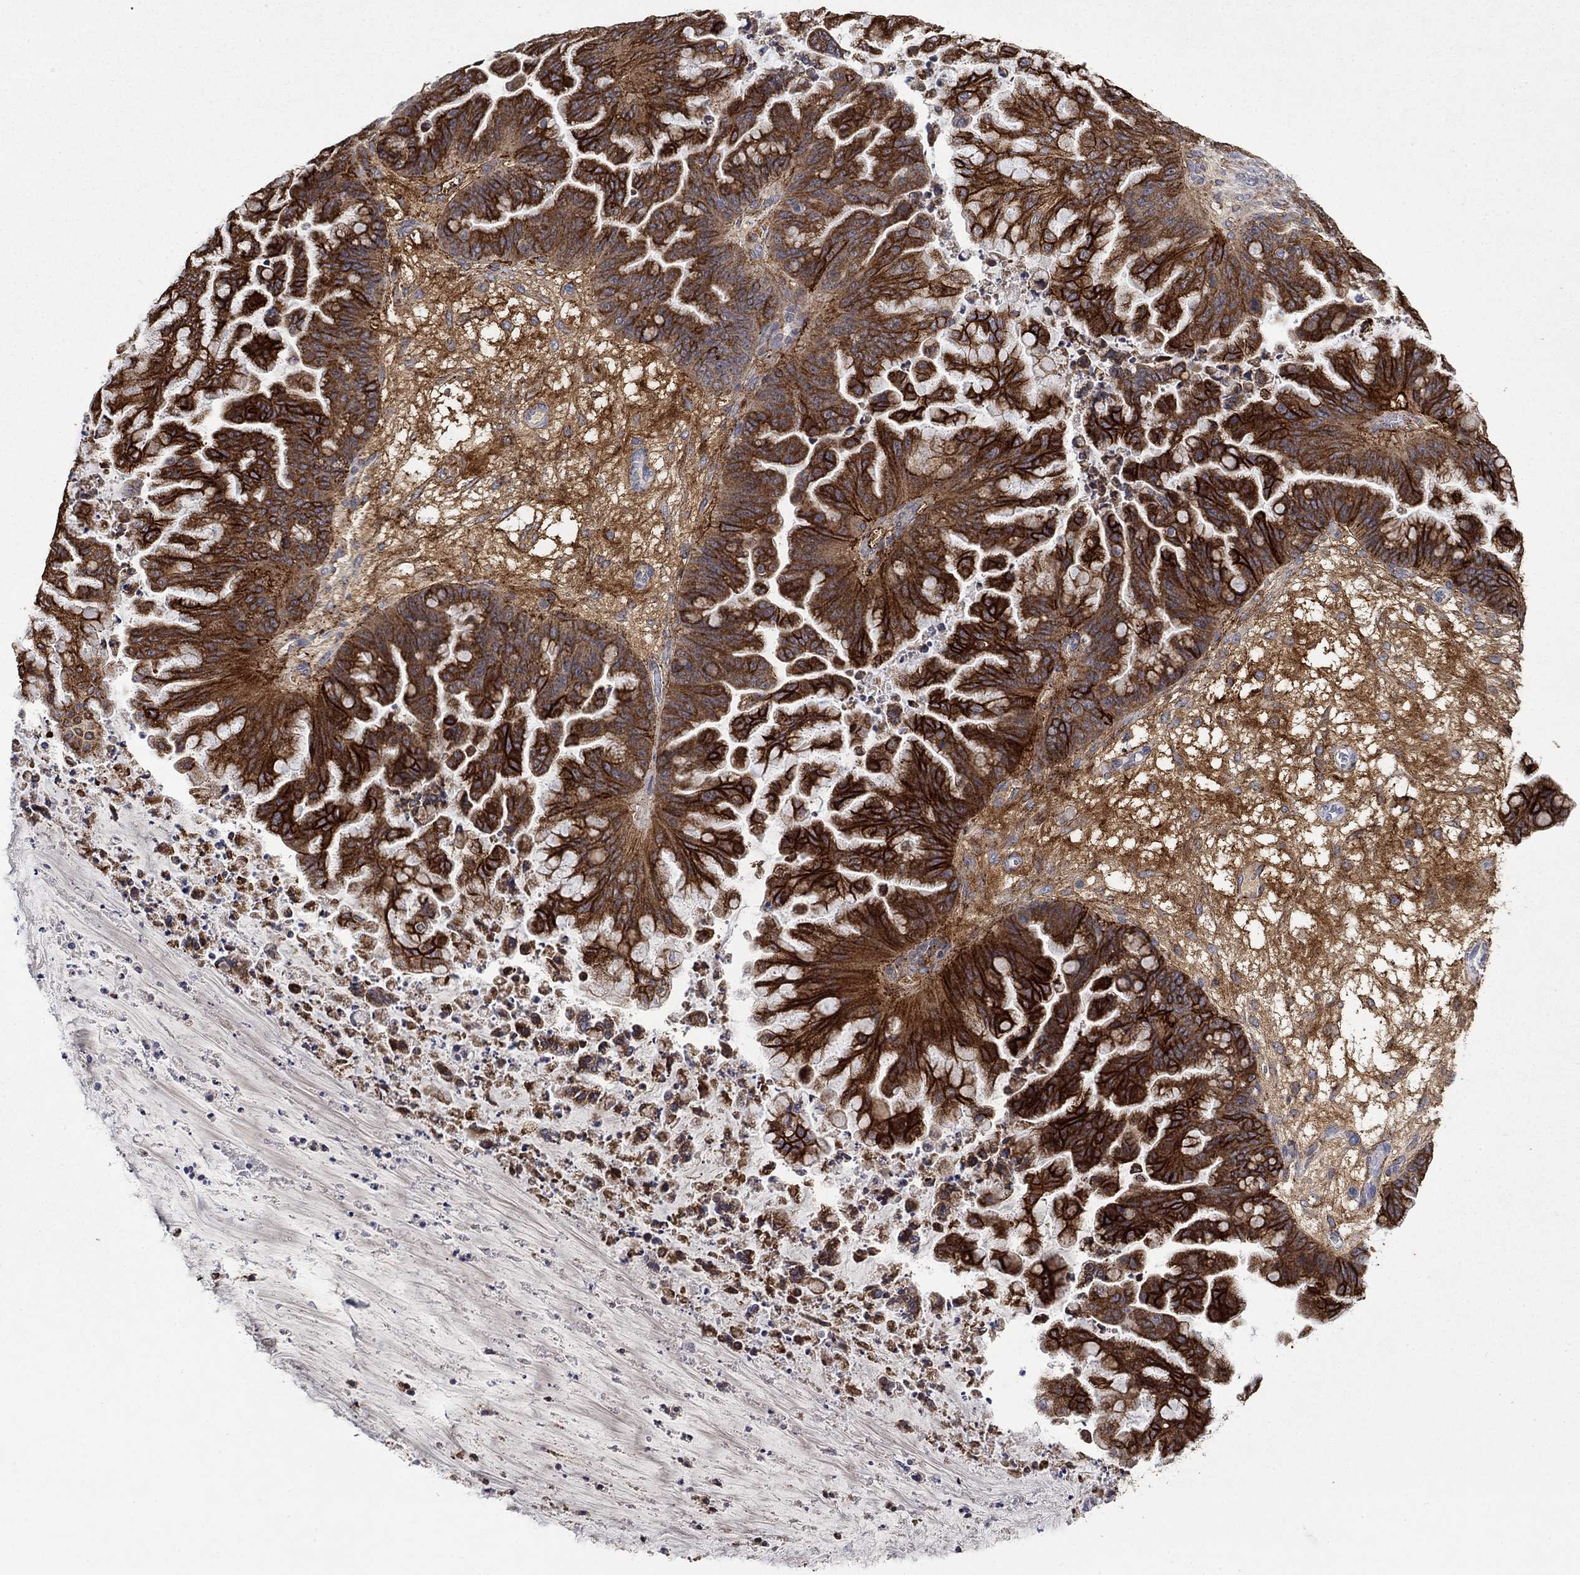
{"staining": {"intensity": "strong", "quantity": "25%-75%", "location": "cytoplasmic/membranous"}, "tissue": "ovarian cancer", "cell_type": "Tumor cells", "image_type": "cancer", "snomed": [{"axis": "morphology", "description": "Cystadenocarcinoma, mucinous, NOS"}, {"axis": "topography", "description": "Ovary"}], "caption": "Ovarian mucinous cystadenocarcinoma stained with DAB IHC exhibits high levels of strong cytoplasmic/membranous expression in approximately 25%-75% of tumor cells. The protein of interest is stained brown, and the nuclei are stained in blue (DAB (3,3'-diaminobenzidine) IHC with brightfield microscopy, high magnification).", "gene": "SDC1", "patient": {"sex": "female", "age": 67}}